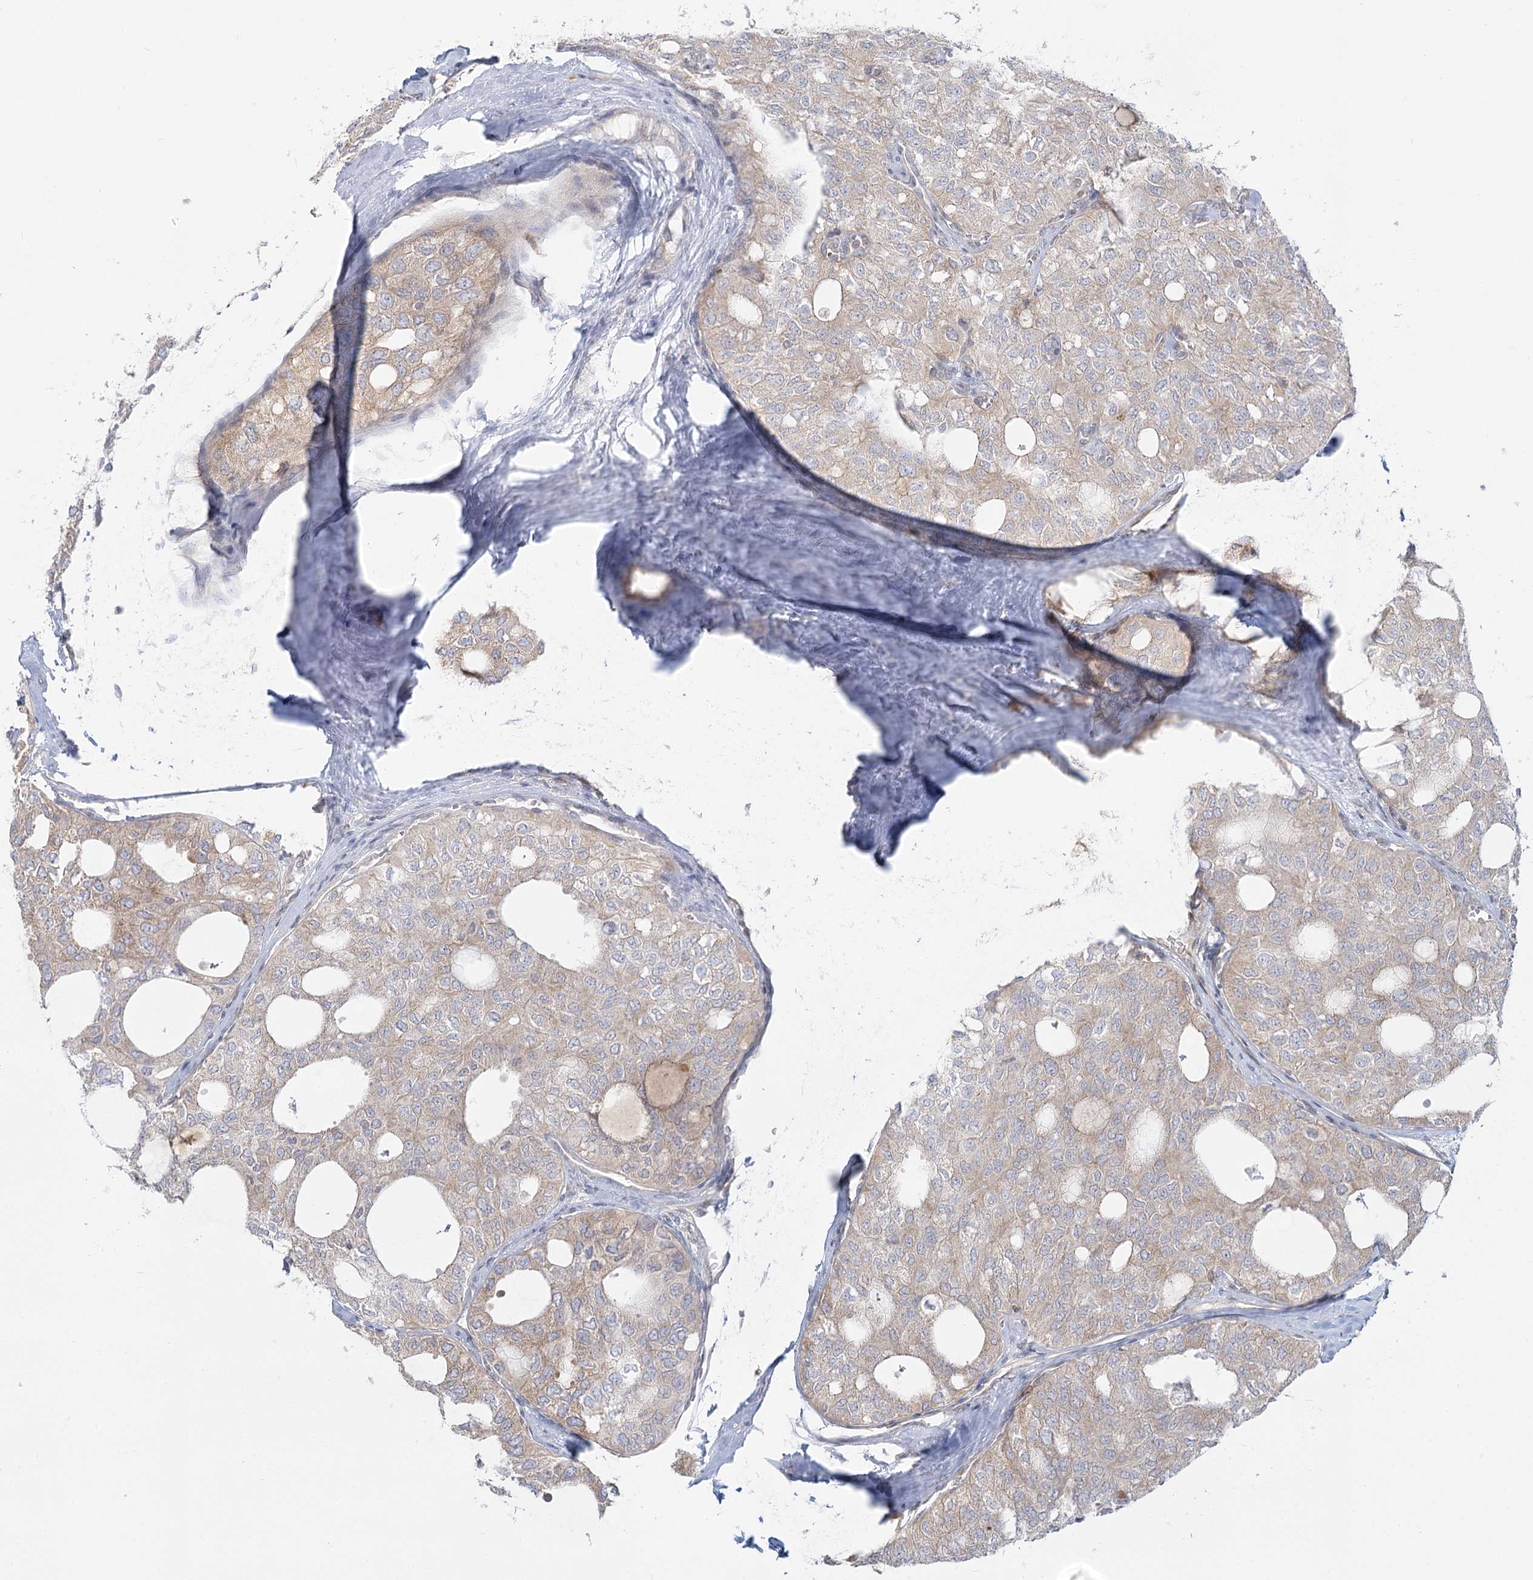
{"staining": {"intensity": "weak", "quantity": "25%-75%", "location": "cytoplasmic/membranous"}, "tissue": "thyroid cancer", "cell_type": "Tumor cells", "image_type": "cancer", "snomed": [{"axis": "morphology", "description": "Follicular adenoma carcinoma, NOS"}, {"axis": "topography", "description": "Thyroid gland"}], "caption": "A low amount of weak cytoplasmic/membranous staining is appreciated in about 25%-75% of tumor cells in thyroid follicular adenoma carcinoma tissue.", "gene": "MTMR3", "patient": {"sex": "male", "age": 75}}